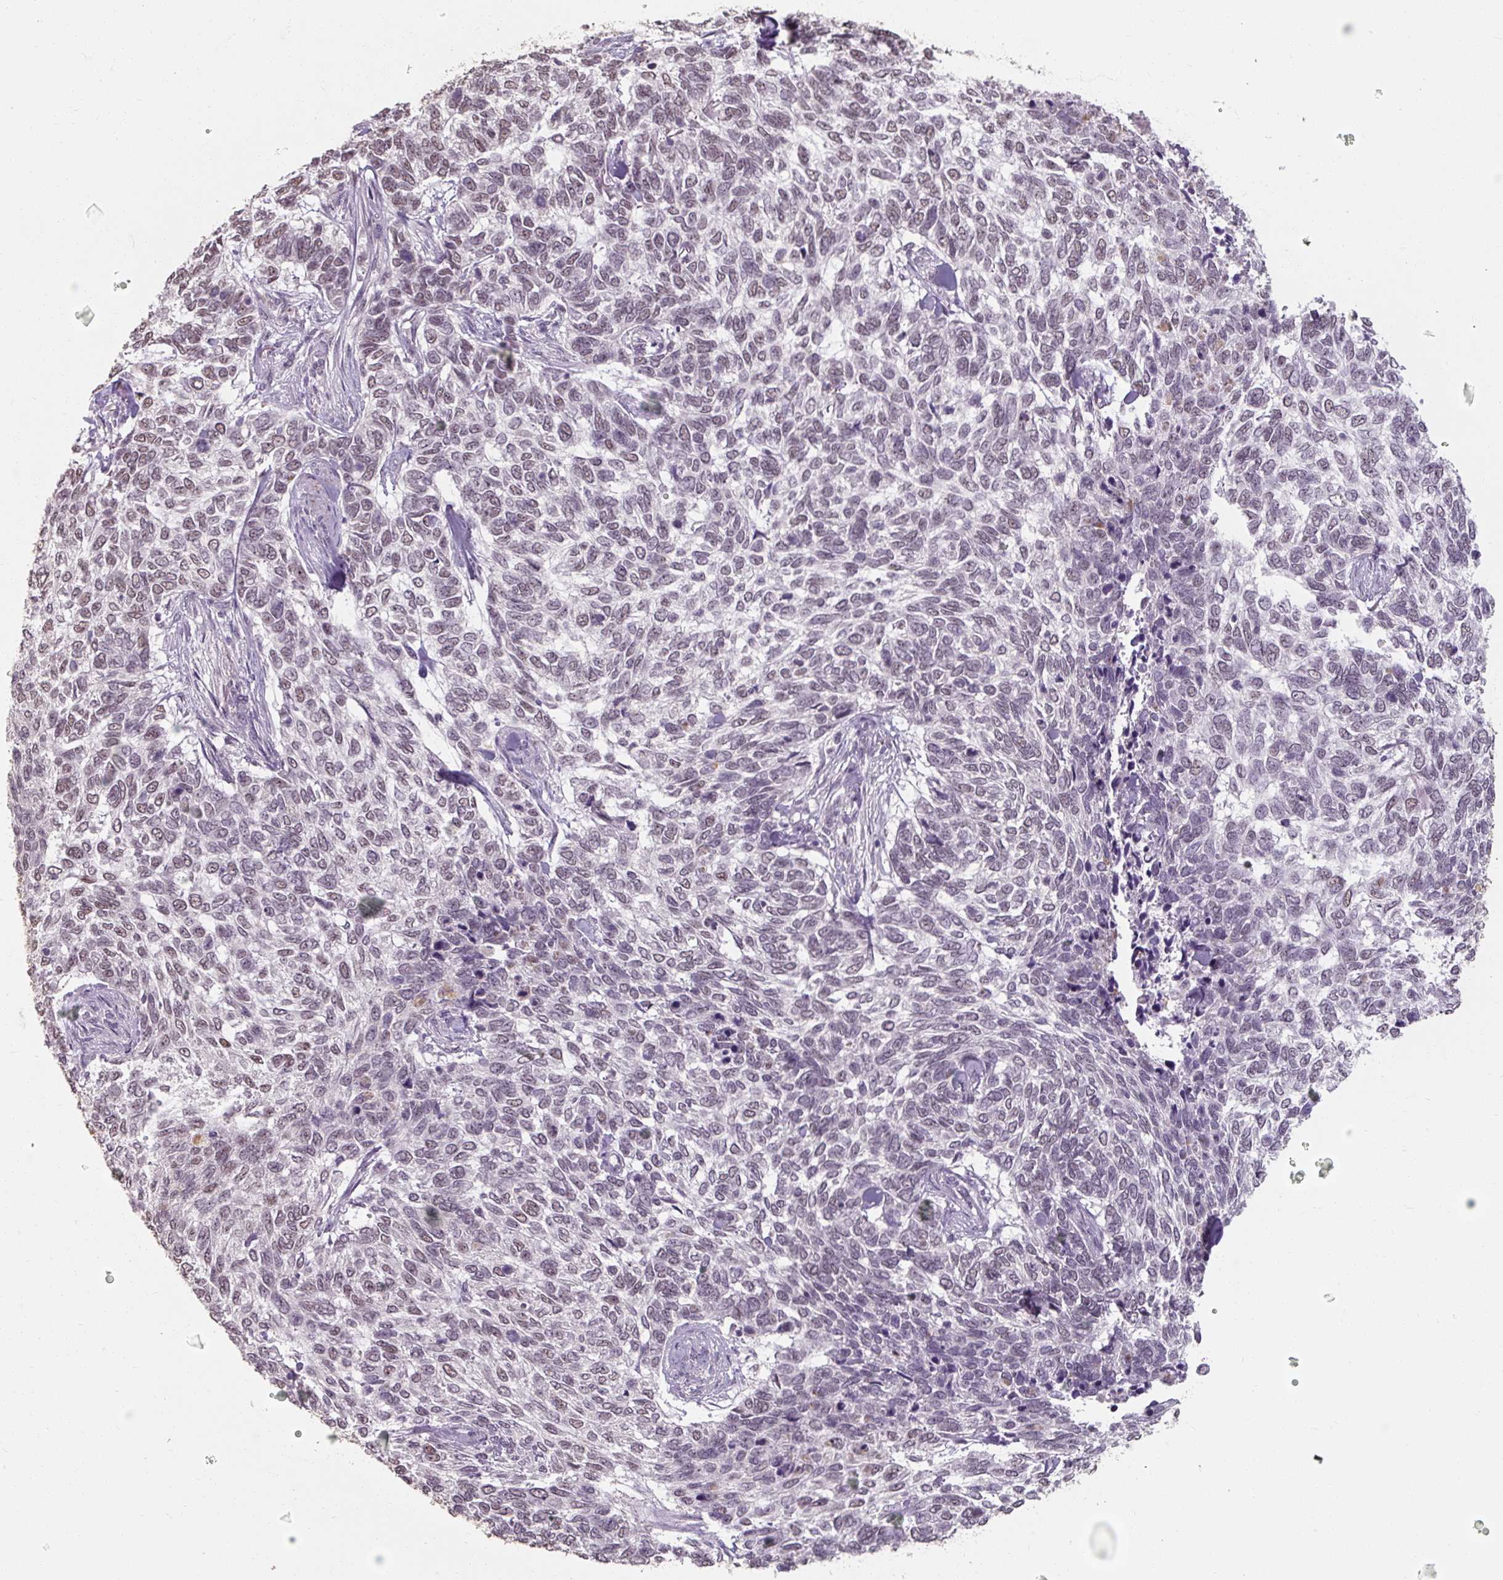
{"staining": {"intensity": "weak", "quantity": "<25%", "location": "nuclear"}, "tissue": "skin cancer", "cell_type": "Tumor cells", "image_type": "cancer", "snomed": [{"axis": "morphology", "description": "Basal cell carcinoma"}, {"axis": "topography", "description": "Skin"}], "caption": "This is an IHC histopathology image of human skin cancer. There is no staining in tumor cells.", "gene": "ZFTRAF1", "patient": {"sex": "female", "age": 65}}